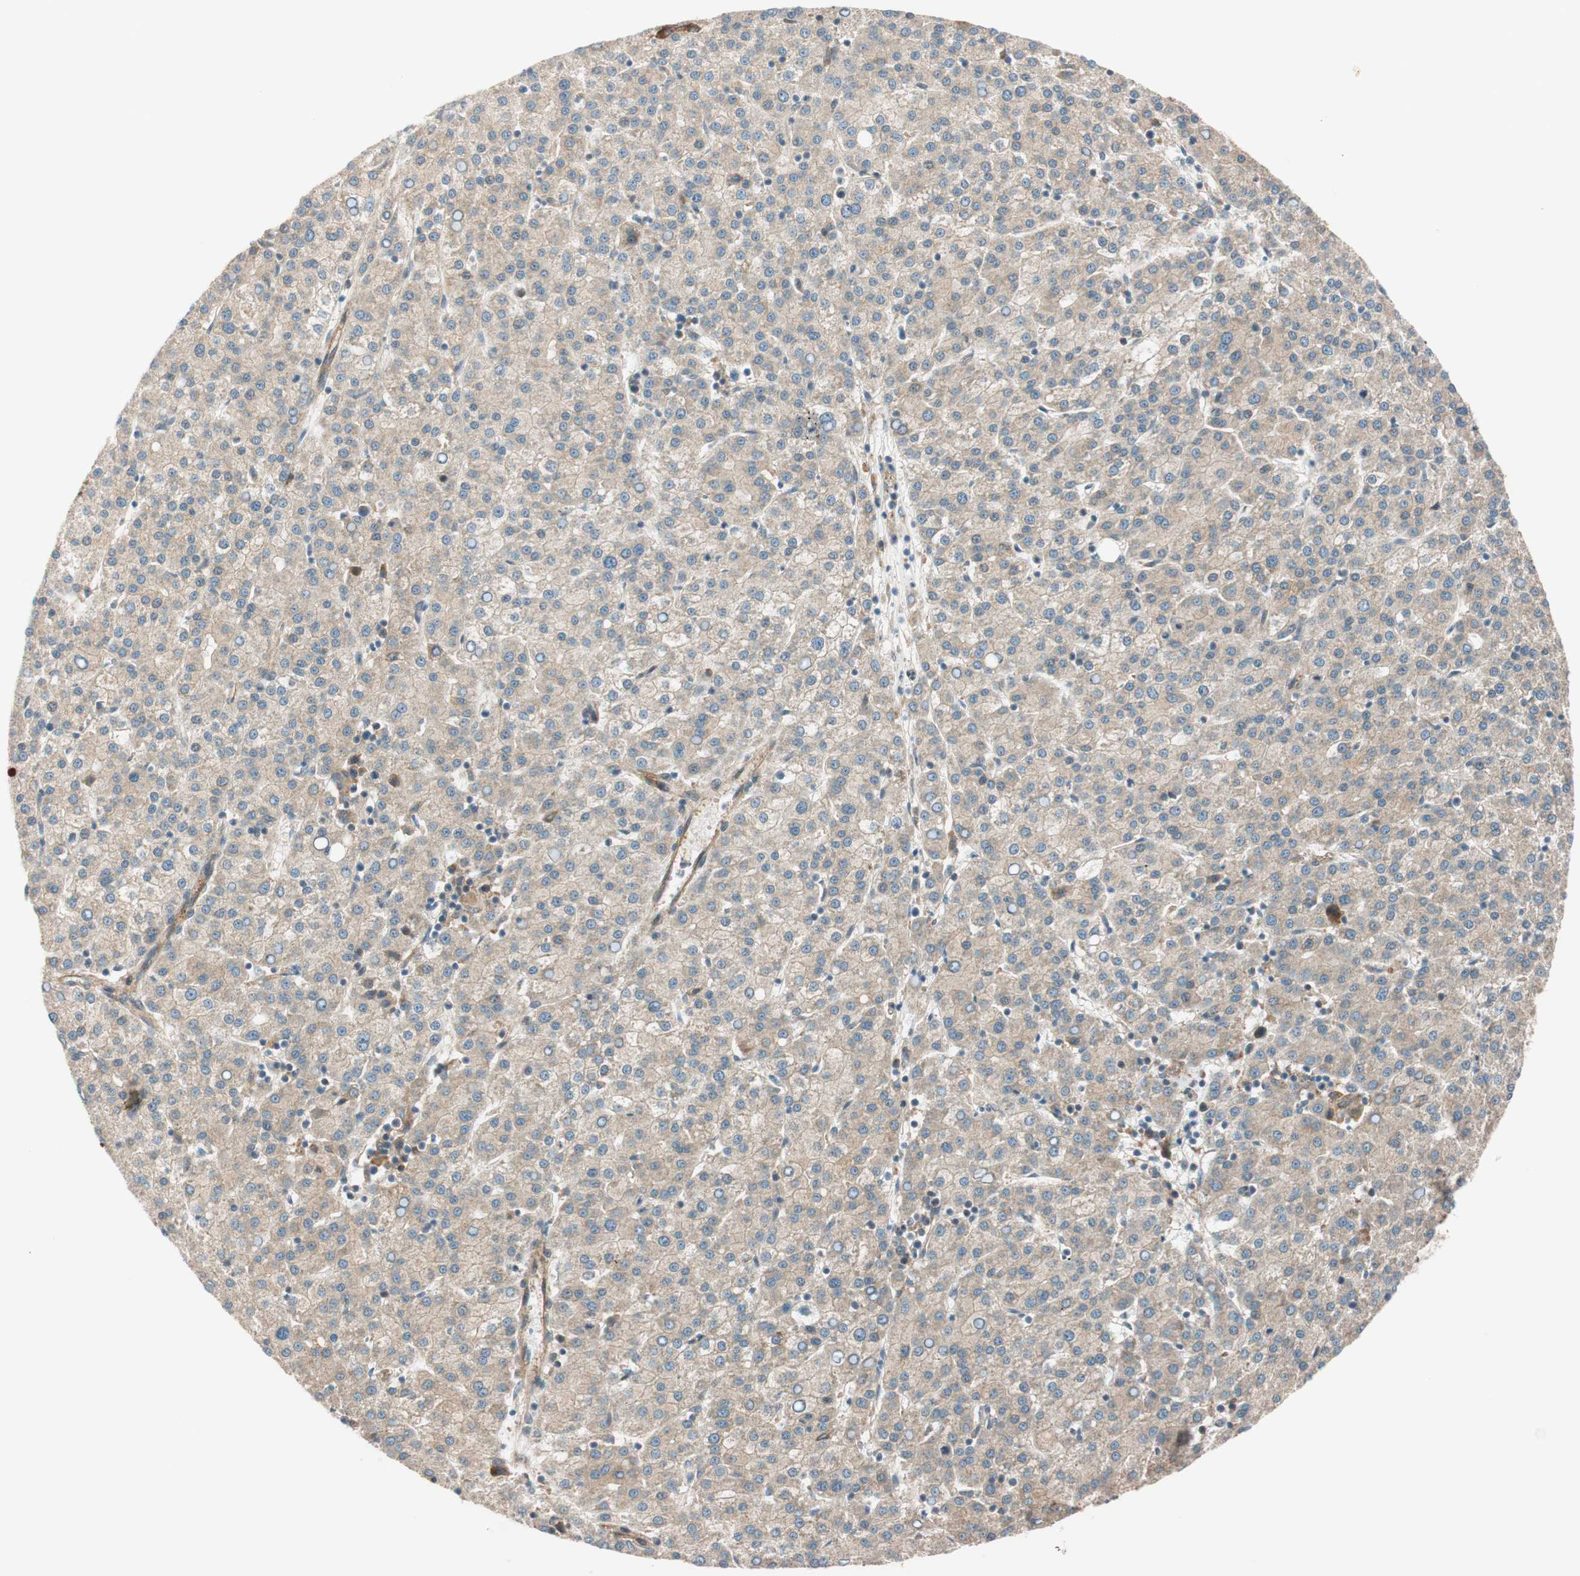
{"staining": {"intensity": "weak", "quantity": ">75%", "location": "cytoplasmic/membranous"}, "tissue": "liver cancer", "cell_type": "Tumor cells", "image_type": "cancer", "snomed": [{"axis": "morphology", "description": "Carcinoma, Hepatocellular, NOS"}, {"axis": "topography", "description": "Liver"}], "caption": "Human liver hepatocellular carcinoma stained with a brown dye reveals weak cytoplasmic/membranous positive expression in approximately >75% of tumor cells.", "gene": "ABI1", "patient": {"sex": "female", "age": 58}}